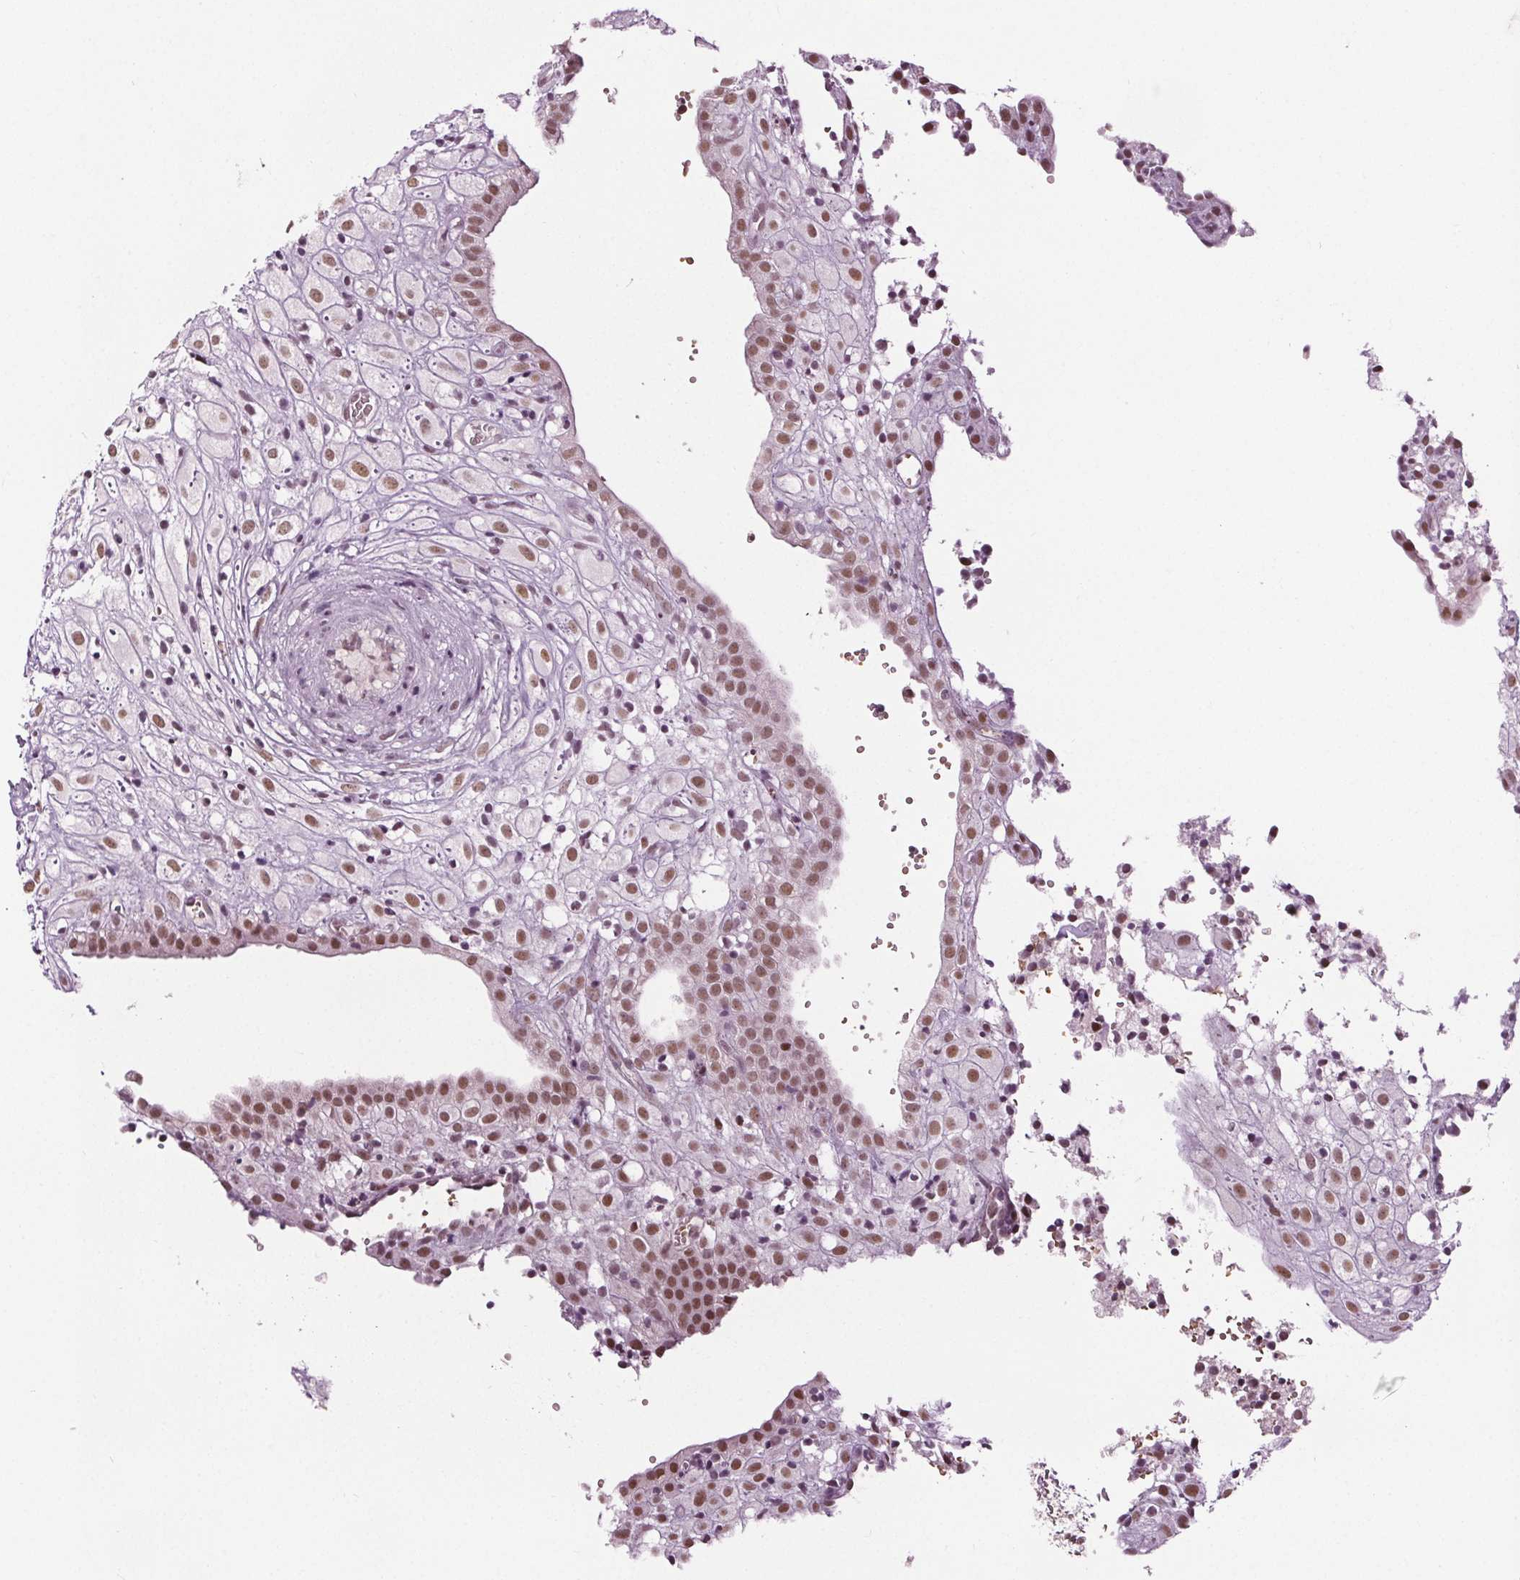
{"staining": {"intensity": "moderate", "quantity": ">75%", "location": "nuclear"}, "tissue": "placenta", "cell_type": "Decidual cells", "image_type": "normal", "snomed": [{"axis": "morphology", "description": "Normal tissue, NOS"}, {"axis": "topography", "description": "Placenta"}], "caption": "Protein staining reveals moderate nuclear positivity in approximately >75% of decidual cells in benign placenta.", "gene": "IWS1", "patient": {"sex": "female", "age": 24}}